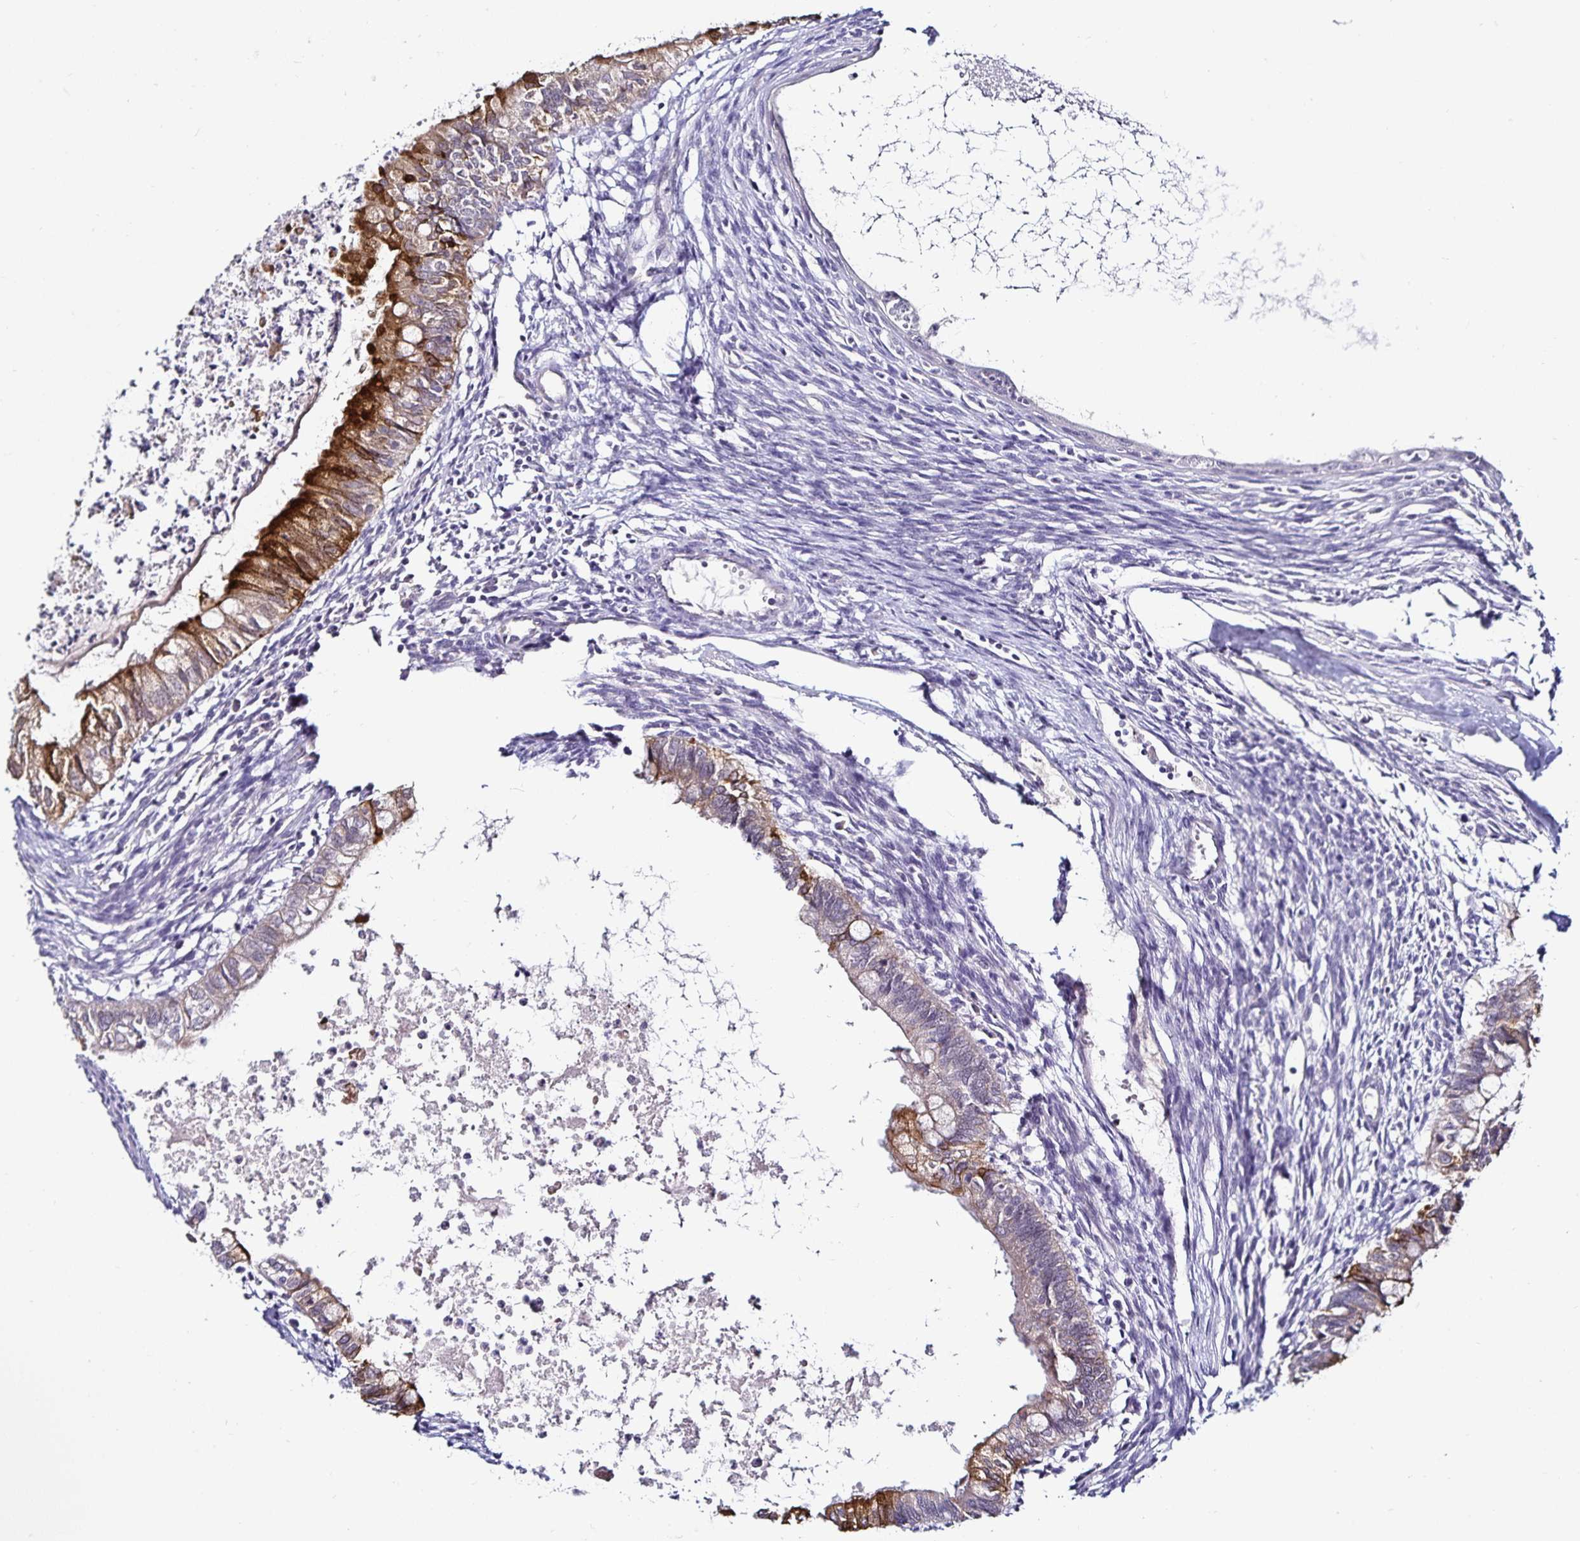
{"staining": {"intensity": "moderate", "quantity": "25%-75%", "location": "cytoplasmic/membranous"}, "tissue": "testis cancer", "cell_type": "Tumor cells", "image_type": "cancer", "snomed": [{"axis": "morphology", "description": "Carcinoma, Embryonal, NOS"}, {"axis": "topography", "description": "Testis"}], "caption": "Approximately 25%-75% of tumor cells in human testis cancer demonstrate moderate cytoplasmic/membranous protein positivity as visualized by brown immunohistochemical staining.", "gene": "ACSL5", "patient": {"sex": "male", "age": 37}}